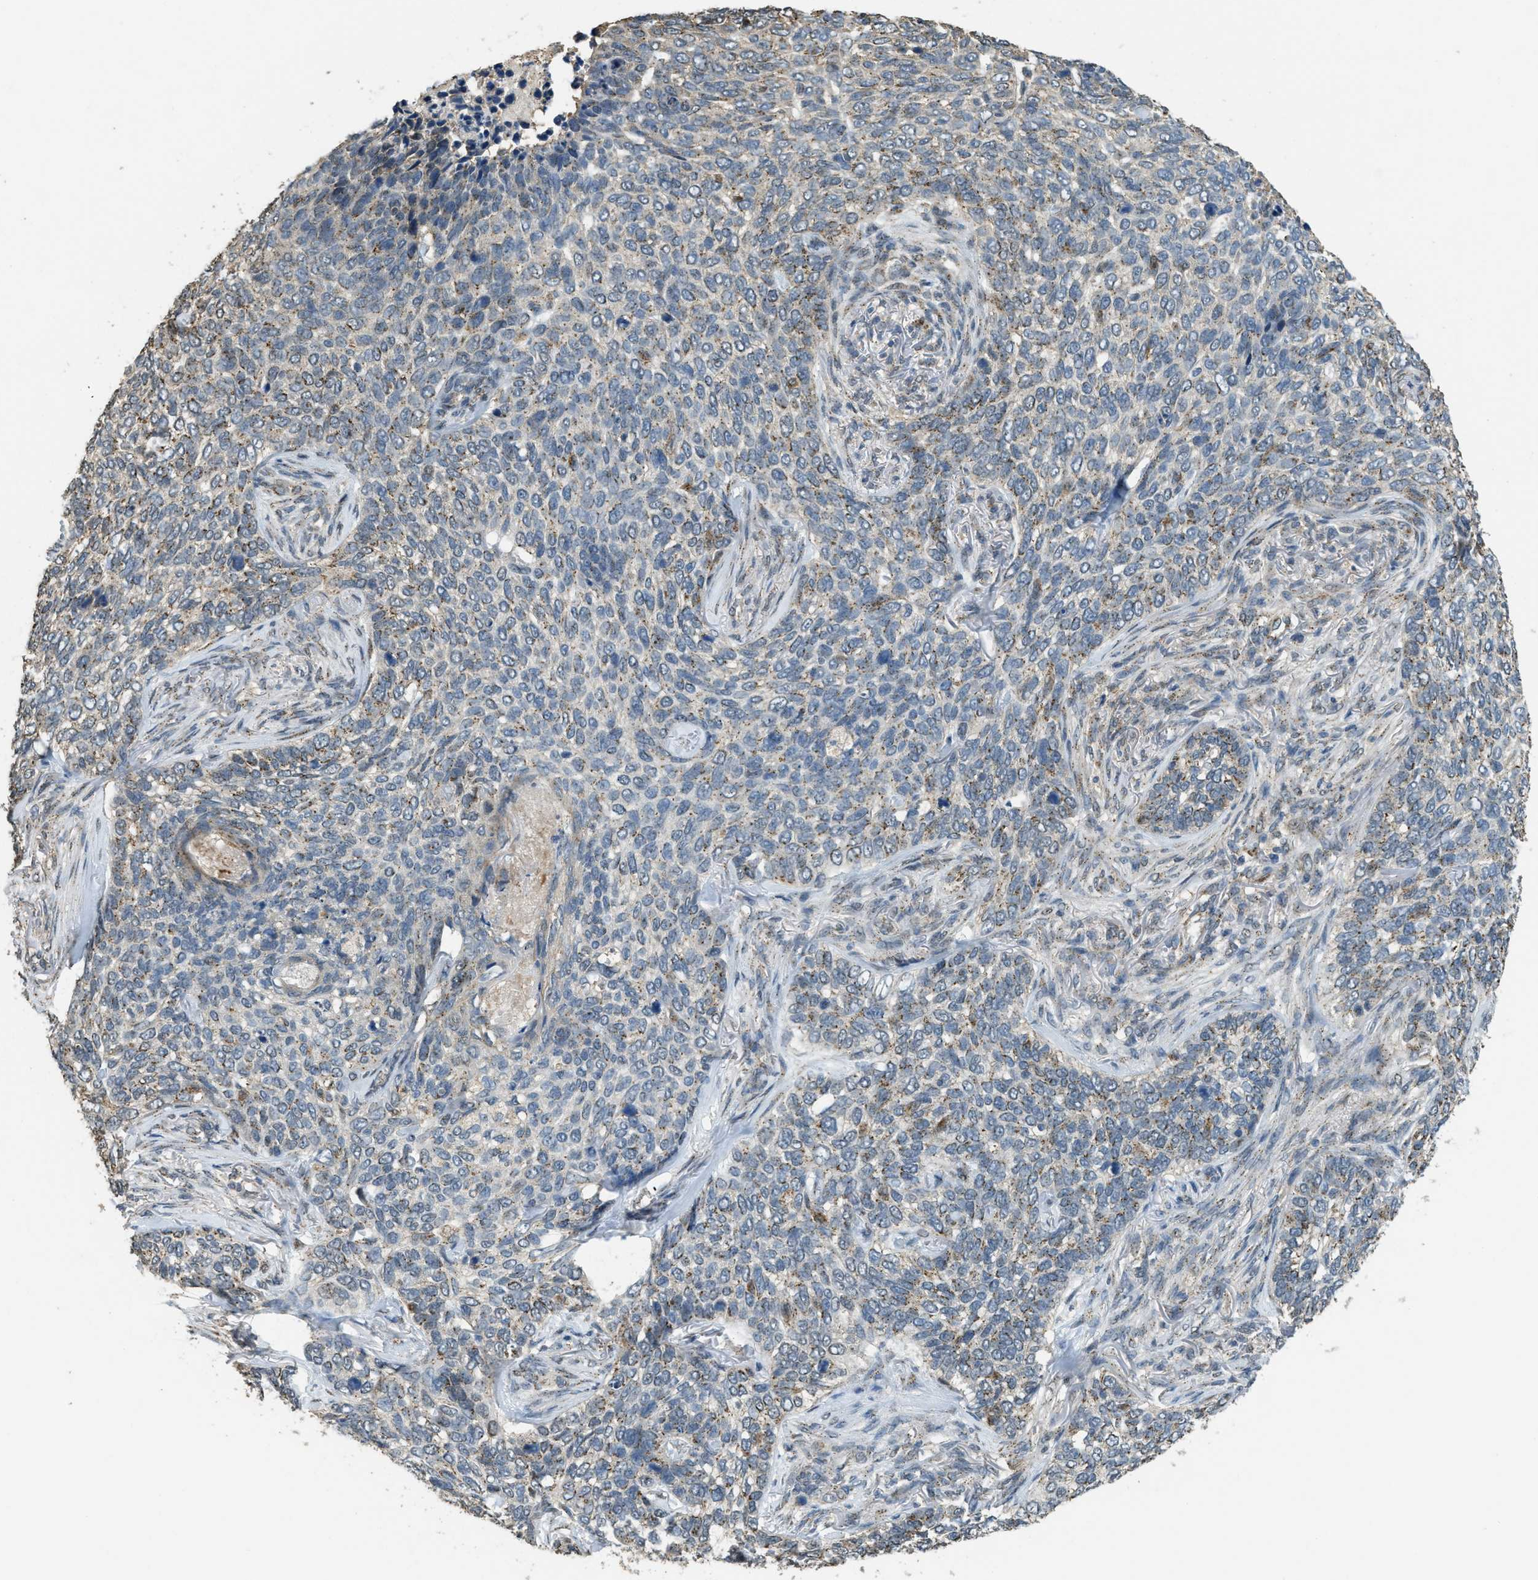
{"staining": {"intensity": "moderate", "quantity": "25%-75%", "location": "cytoplasmic/membranous"}, "tissue": "skin cancer", "cell_type": "Tumor cells", "image_type": "cancer", "snomed": [{"axis": "morphology", "description": "Basal cell carcinoma"}, {"axis": "topography", "description": "Skin"}], "caption": "An IHC image of neoplastic tissue is shown. Protein staining in brown highlights moderate cytoplasmic/membranous positivity in skin cancer (basal cell carcinoma) within tumor cells.", "gene": "IPO7", "patient": {"sex": "female", "age": 64}}